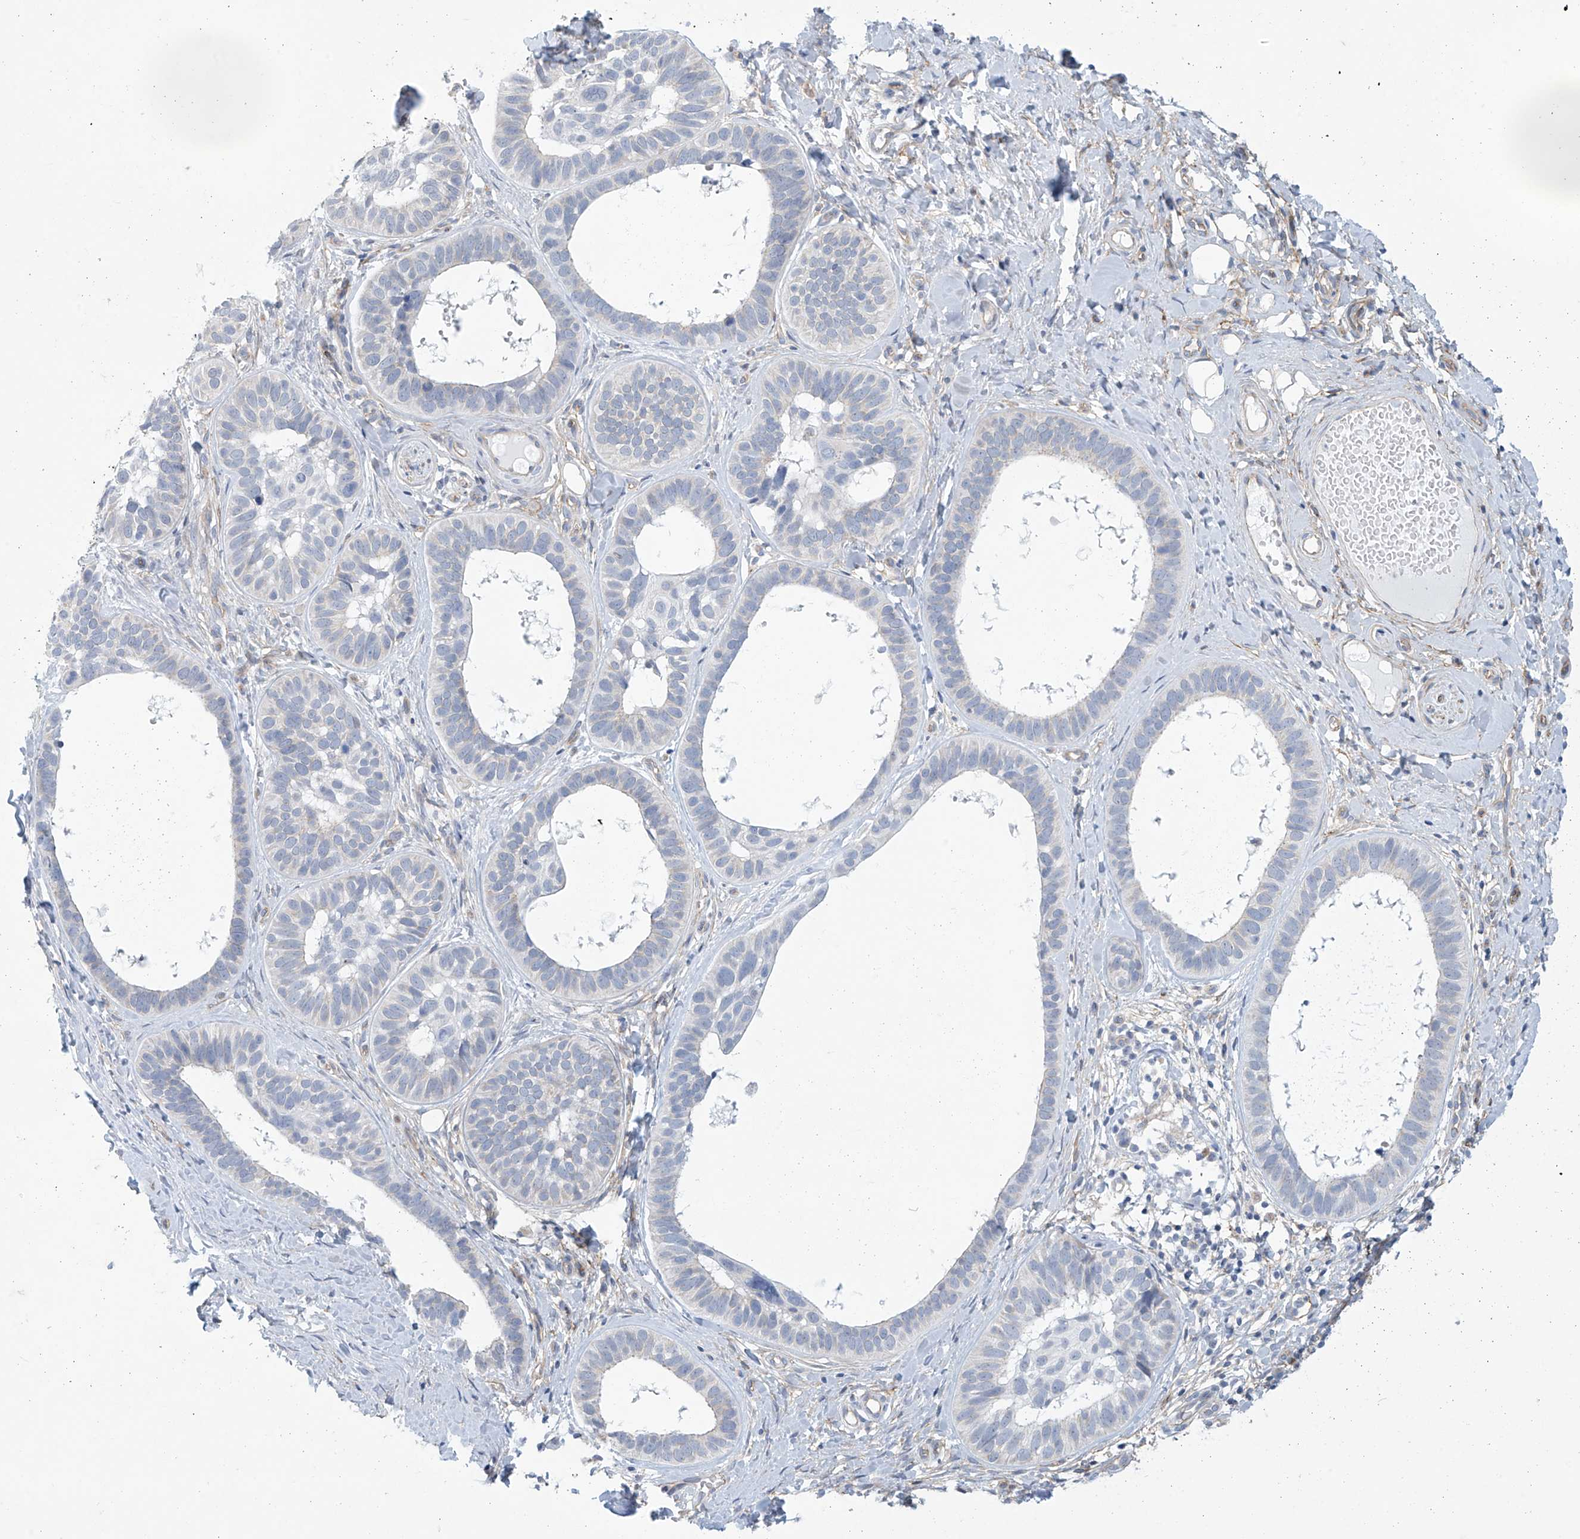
{"staining": {"intensity": "negative", "quantity": "none", "location": "none"}, "tissue": "skin cancer", "cell_type": "Tumor cells", "image_type": "cancer", "snomed": [{"axis": "morphology", "description": "Basal cell carcinoma"}, {"axis": "topography", "description": "Skin"}], "caption": "This is an IHC micrograph of skin cancer (basal cell carcinoma). There is no expression in tumor cells.", "gene": "ABHD13", "patient": {"sex": "male", "age": 62}}